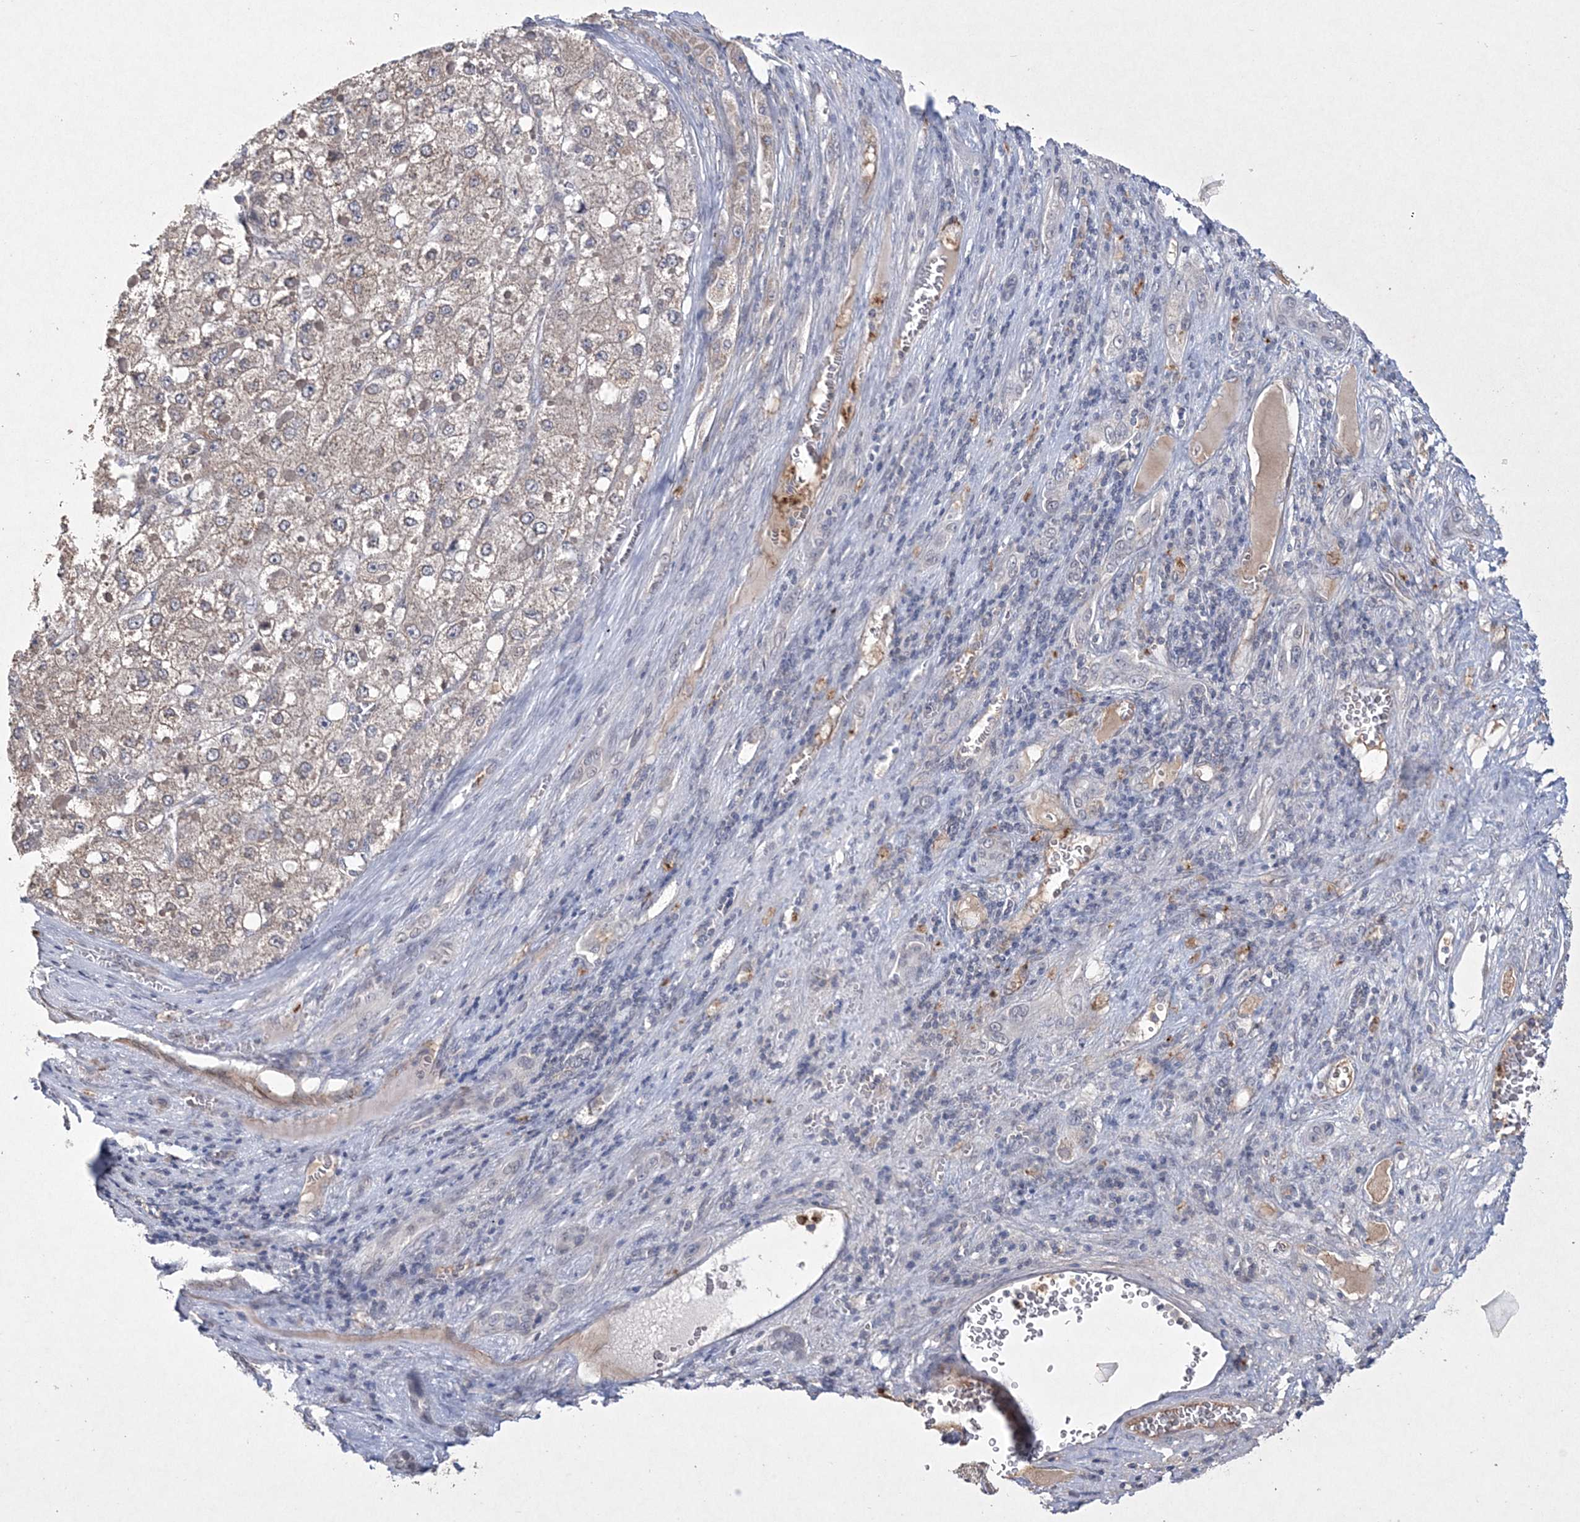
{"staining": {"intensity": "weak", "quantity": "<25%", "location": "cytoplasmic/membranous"}, "tissue": "liver cancer", "cell_type": "Tumor cells", "image_type": "cancer", "snomed": [{"axis": "morphology", "description": "Carcinoma, Hepatocellular, NOS"}, {"axis": "topography", "description": "Liver"}], "caption": "The immunohistochemistry (IHC) photomicrograph has no significant expression in tumor cells of hepatocellular carcinoma (liver) tissue. (Immunohistochemistry, brightfield microscopy, high magnification).", "gene": "DPCD", "patient": {"sex": "female", "age": 73}}